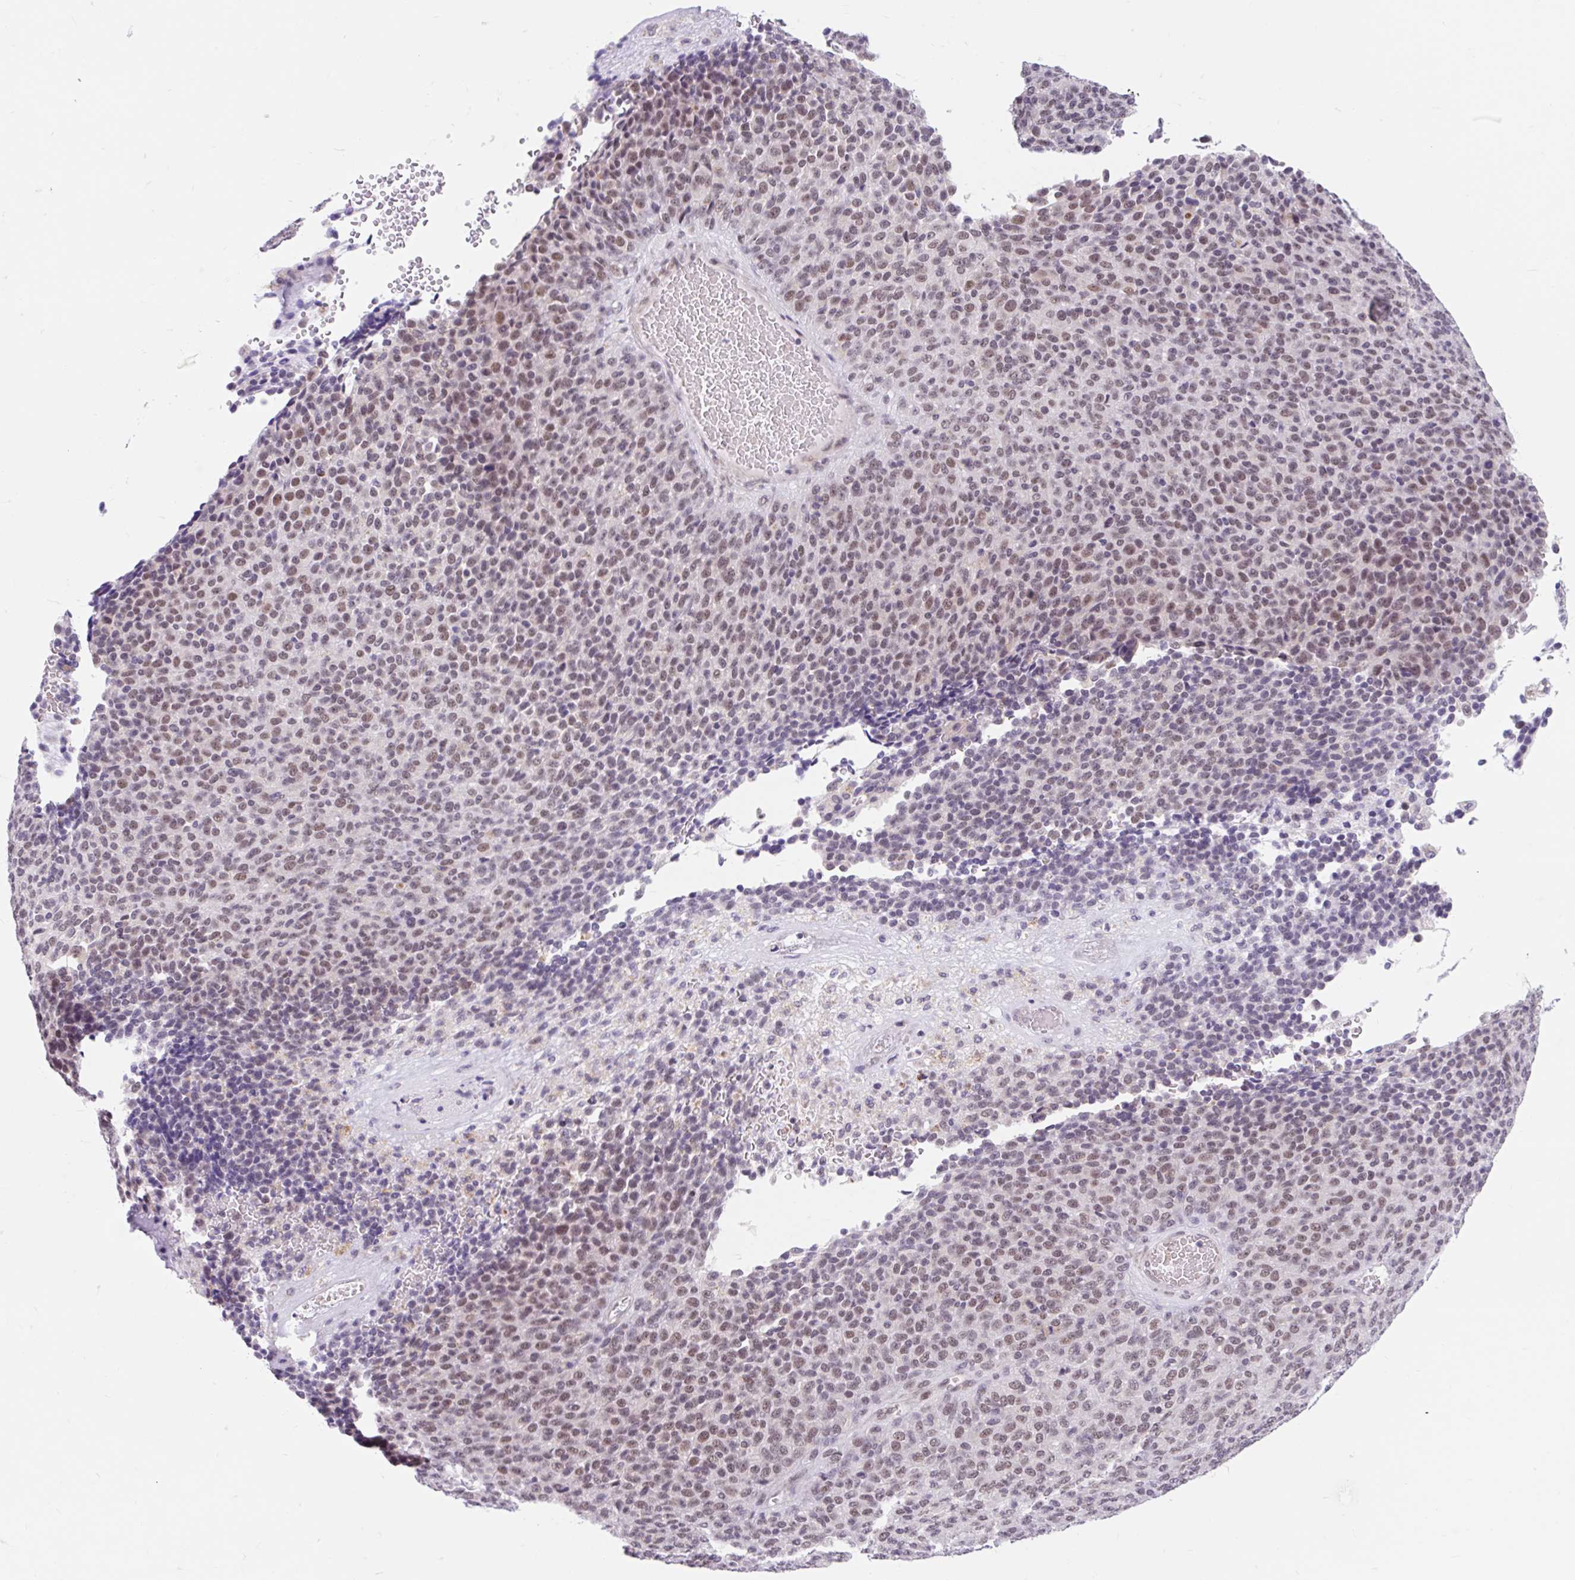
{"staining": {"intensity": "weak", "quantity": "25%-75%", "location": "nuclear"}, "tissue": "melanoma", "cell_type": "Tumor cells", "image_type": "cancer", "snomed": [{"axis": "morphology", "description": "Malignant melanoma, Metastatic site"}, {"axis": "topography", "description": "Brain"}], "caption": "Protein staining demonstrates weak nuclear staining in approximately 25%-75% of tumor cells in melanoma.", "gene": "SRSF10", "patient": {"sex": "female", "age": 56}}